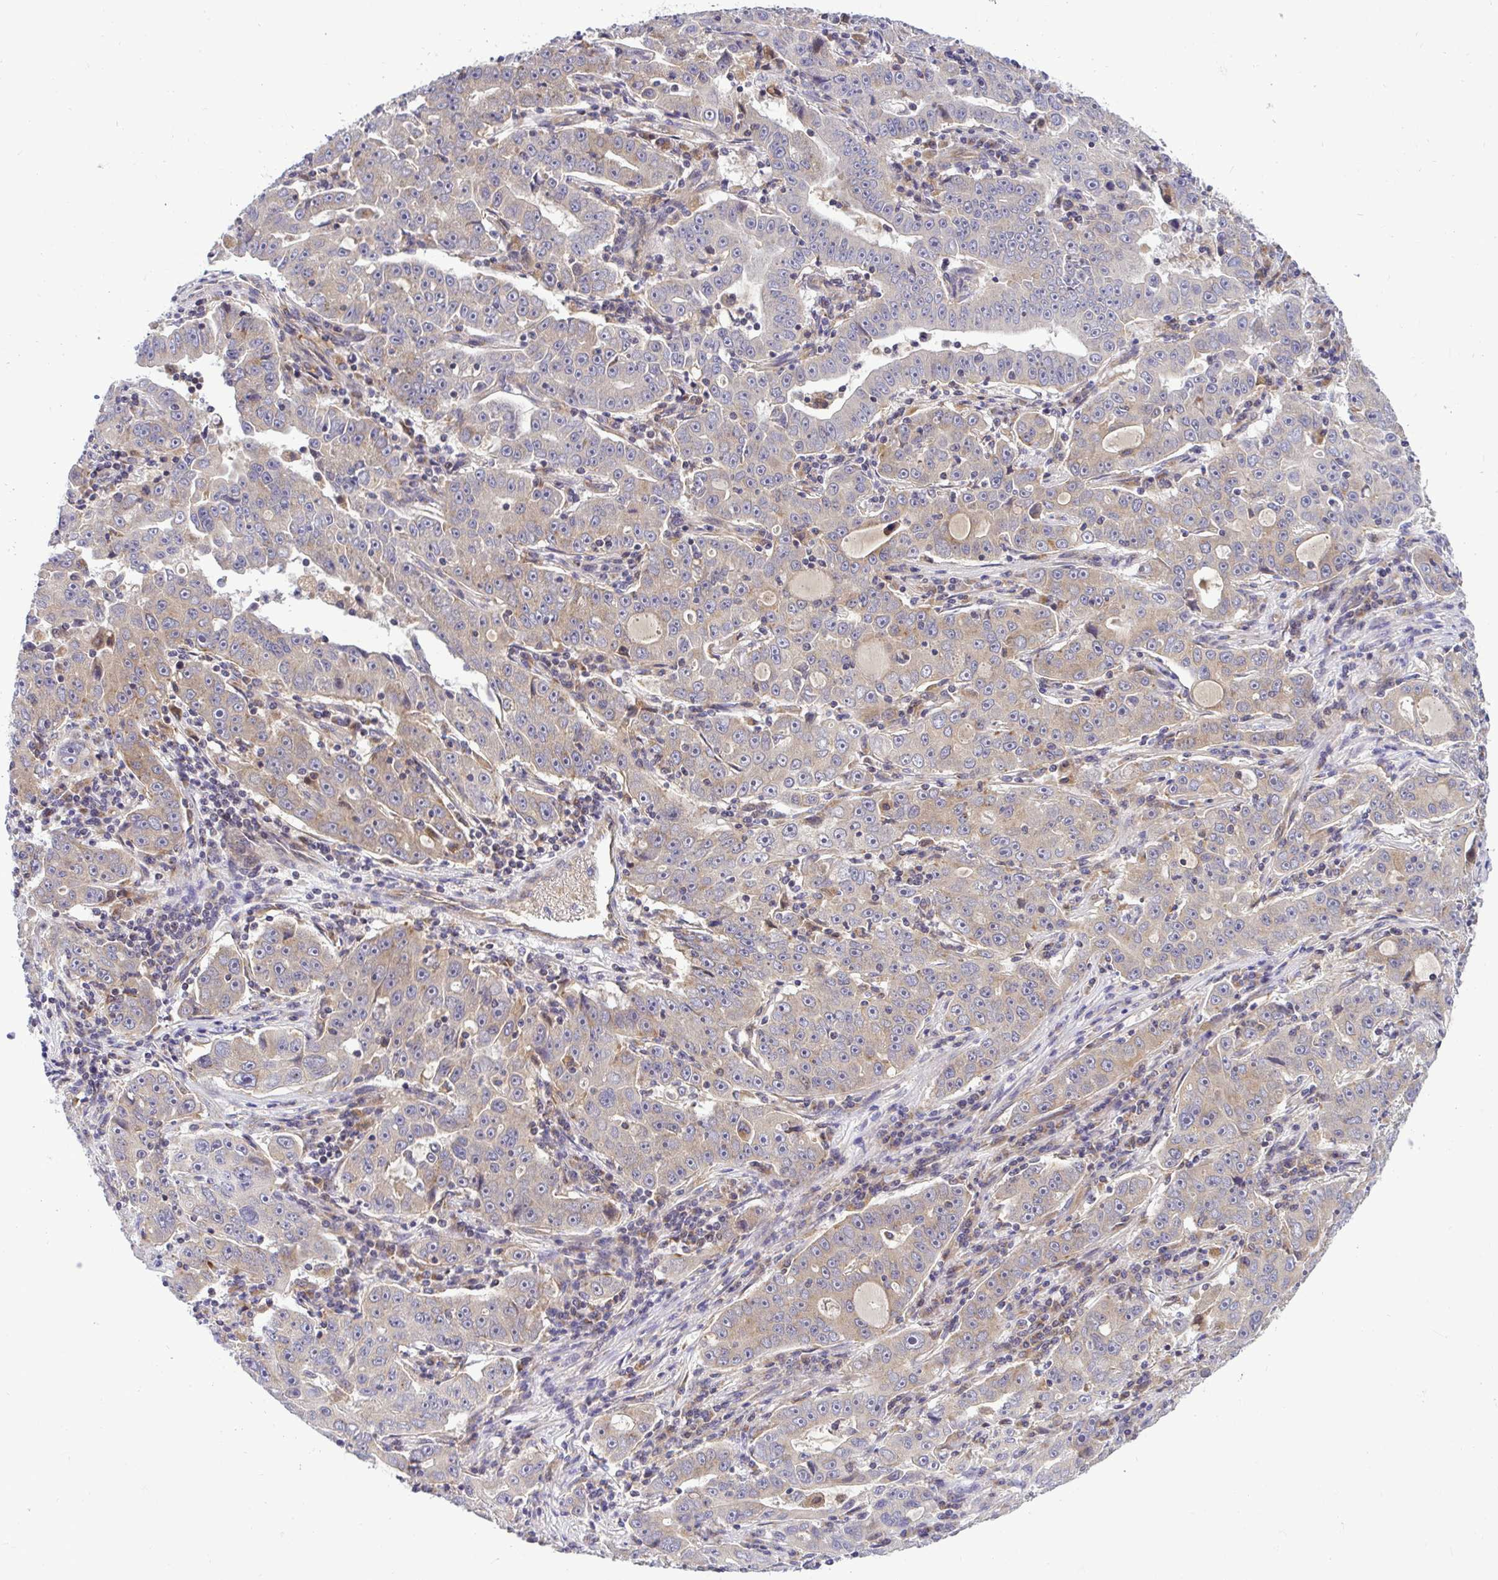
{"staining": {"intensity": "weak", "quantity": ">75%", "location": "cytoplasmic/membranous"}, "tissue": "lung cancer", "cell_type": "Tumor cells", "image_type": "cancer", "snomed": [{"axis": "morphology", "description": "Normal morphology"}, {"axis": "morphology", "description": "Adenocarcinoma, NOS"}, {"axis": "topography", "description": "Lymph node"}, {"axis": "topography", "description": "Lung"}], "caption": "A histopathology image of human lung cancer (adenocarcinoma) stained for a protein displays weak cytoplasmic/membranous brown staining in tumor cells.", "gene": "VTI1B", "patient": {"sex": "female", "age": 57}}